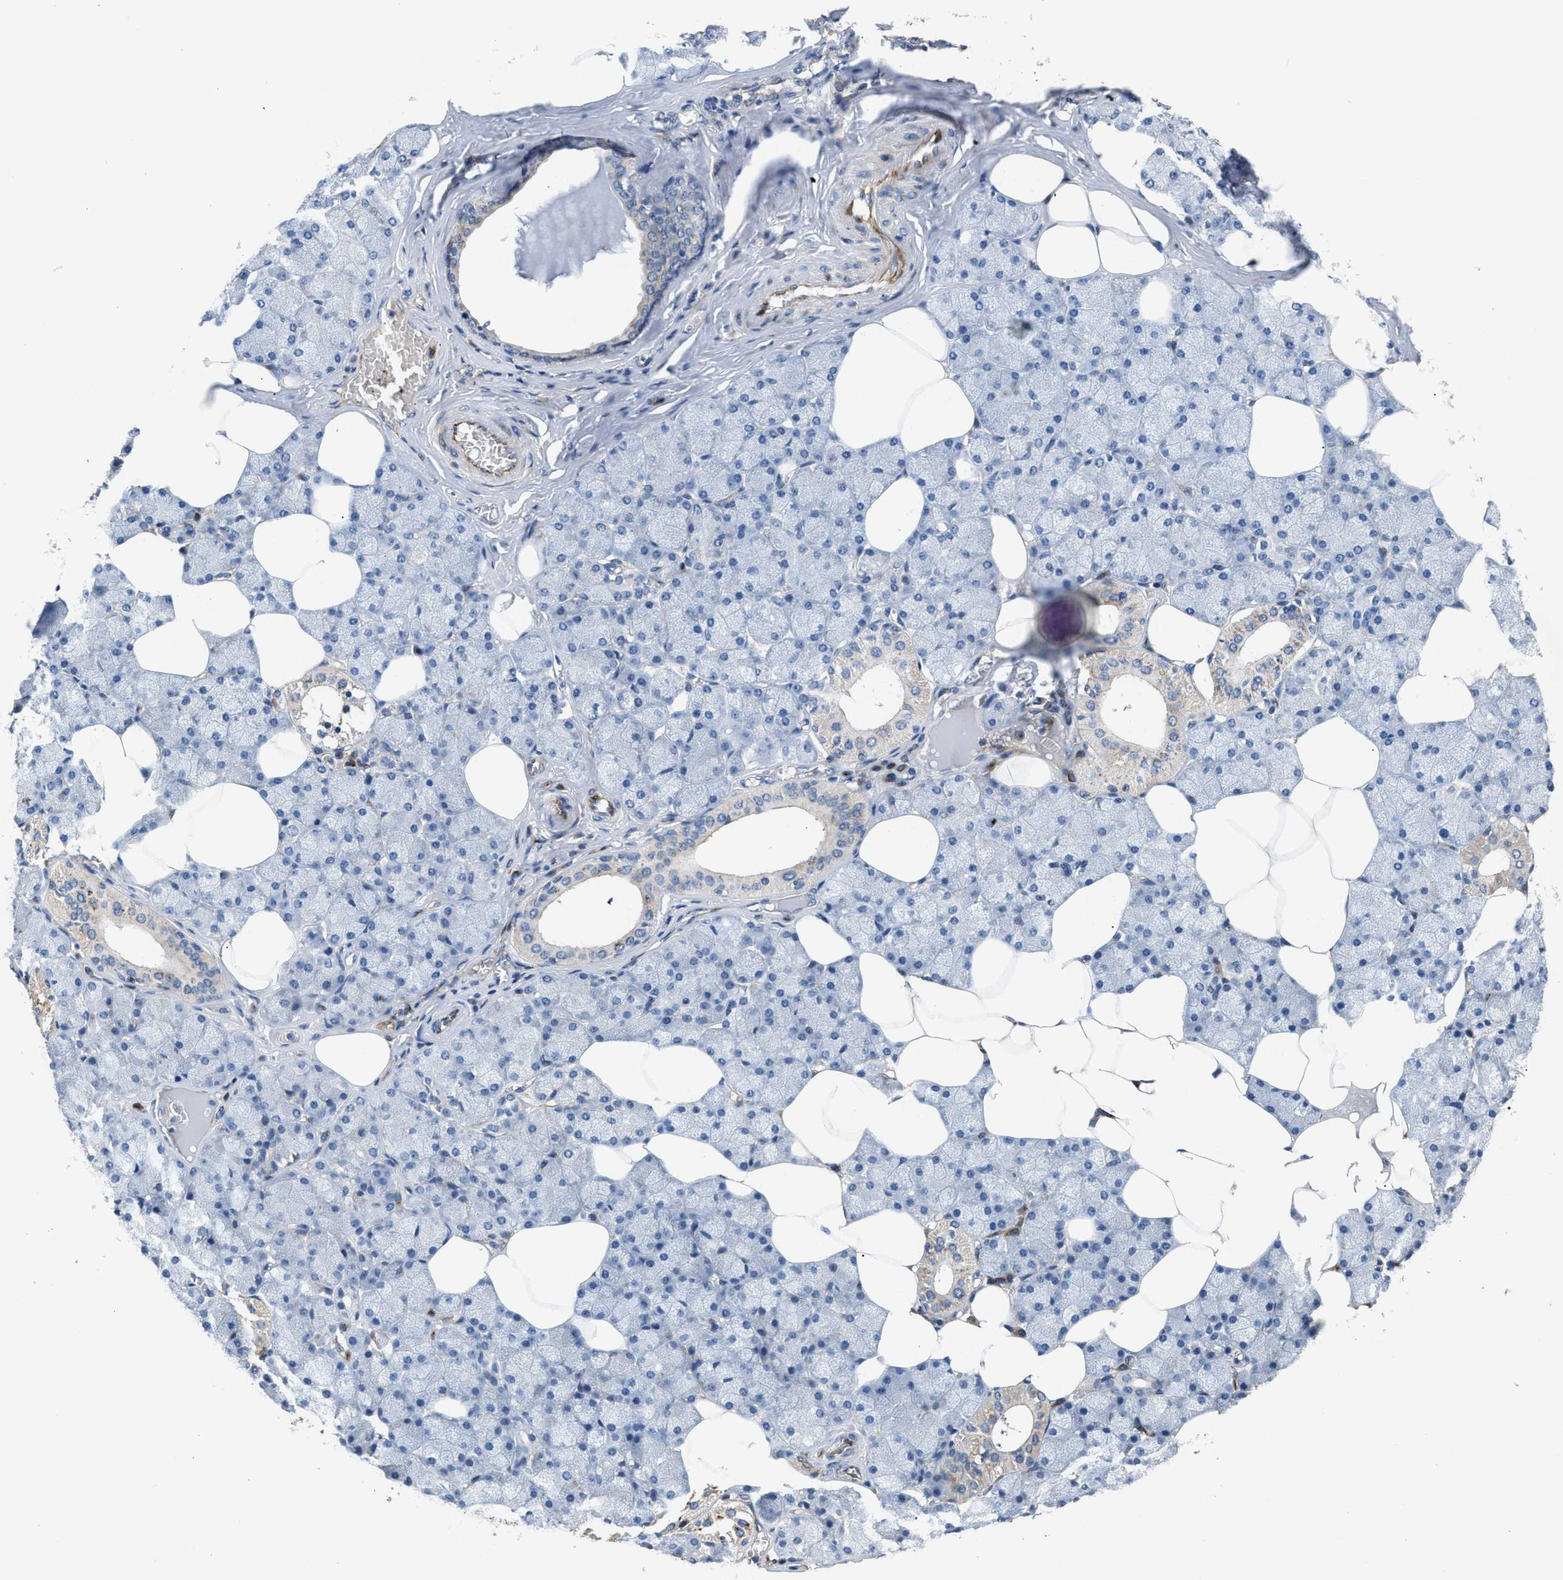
{"staining": {"intensity": "strong", "quantity": "<25%", "location": "cytoplasmic/membranous"}, "tissue": "salivary gland", "cell_type": "Glandular cells", "image_type": "normal", "snomed": [{"axis": "morphology", "description": "Normal tissue, NOS"}, {"axis": "topography", "description": "Salivary gland"}], "caption": "Glandular cells demonstrate medium levels of strong cytoplasmic/membranous staining in about <25% of cells in unremarkable salivary gland.", "gene": "IL17RC", "patient": {"sex": "male", "age": 62}}